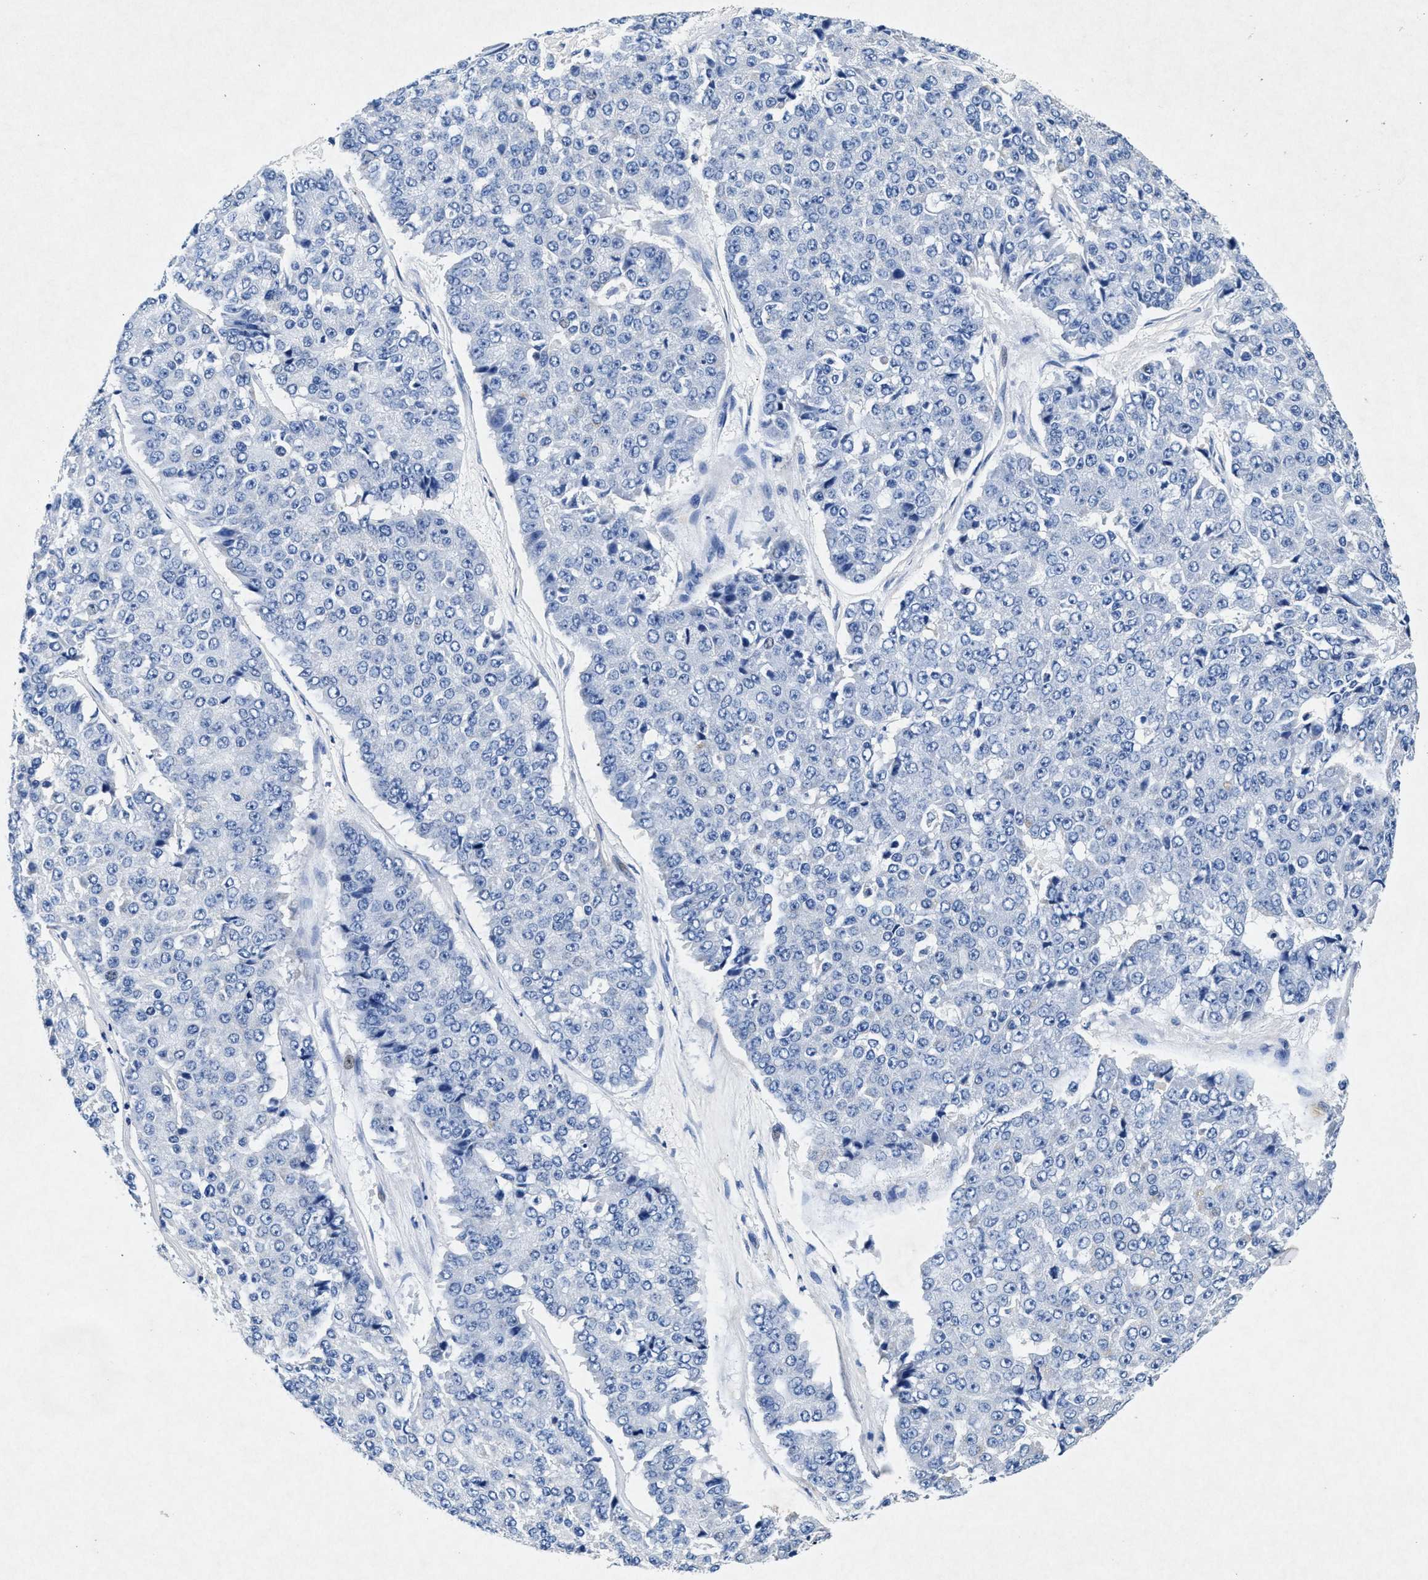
{"staining": {"intensity": "negative", "quantity": "none", "location": "none"}, "tissue": "pancreatic cancer", "cell_type": "Tumor cells", "image_type": "cancer", "snomed": [{"axis": "morphology", "description": "Adenocarcinoma, NOS"}, {"axis": "topography", "description": "Pancreas"}], "caption": "Human pancreatic adenocarcinoma stained for a protein using IHC shows no staining in tumor cells.", "gene": "MAP6", "patient": {"sex": "male", "age": 50}}